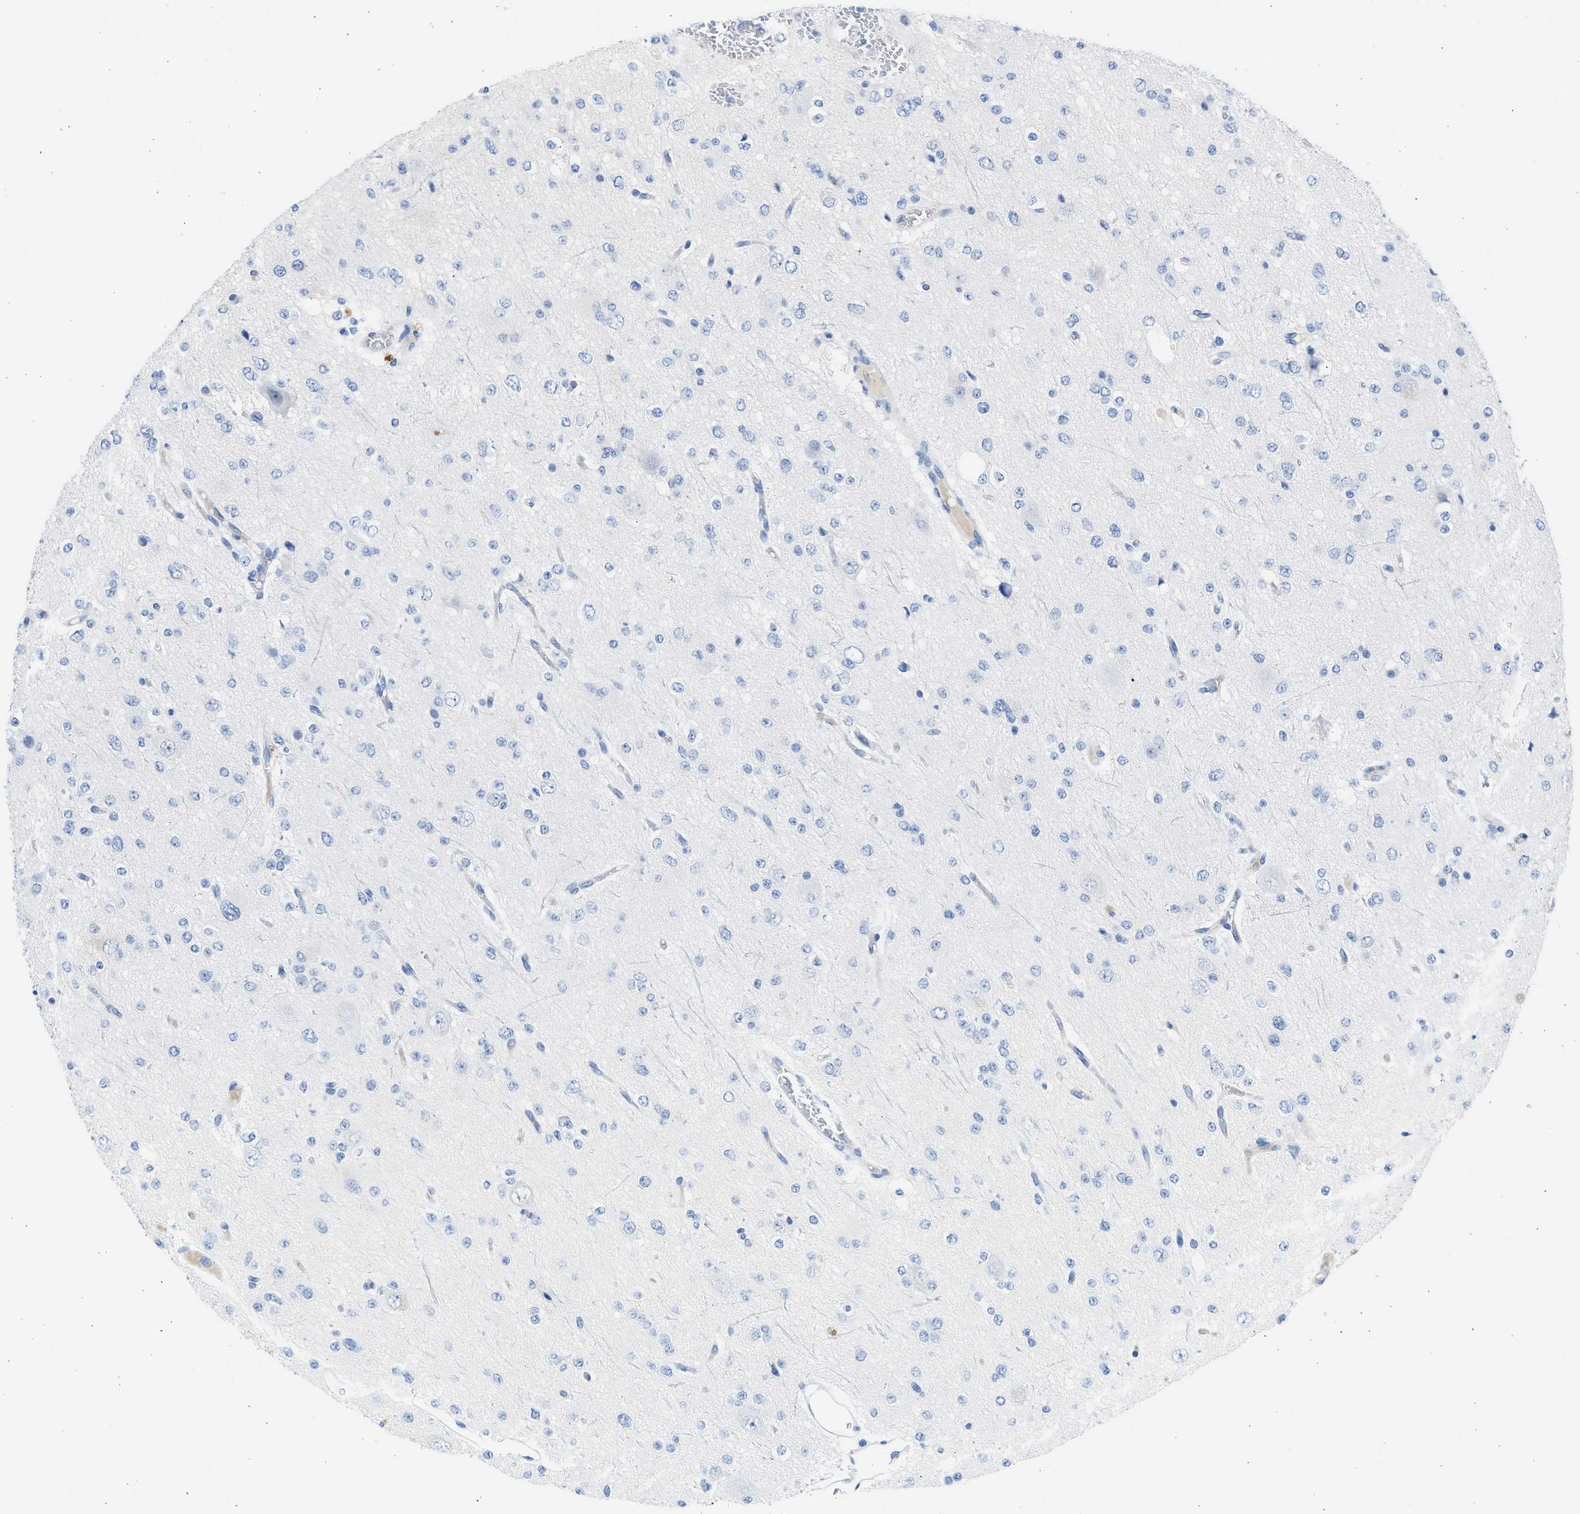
{"staining": {"intensity": "negative", "quantity": "none", "location": "none"}, "tissue": "glioma", "cell_type": "Tumor cells", "image_type": "cancer", "snomed": [{"axis": "morphology", "description": "Glioma, malignant, Low grade"}, {"axis": "topography", "description": "Brain"}], "caption": "An immunohistochemistry histopathology image of glioma is shown. There is no staining in tumor cells of glioma. The staining was performed using DAB (3,3'-diaminobenzidine) to visualize the protein expression in brown, while the nuclei were stained in blue with hematoxylin (Magnification: 20x).", "gene": "SPATA3", "patient": {"sex": "male", "age": 38}}